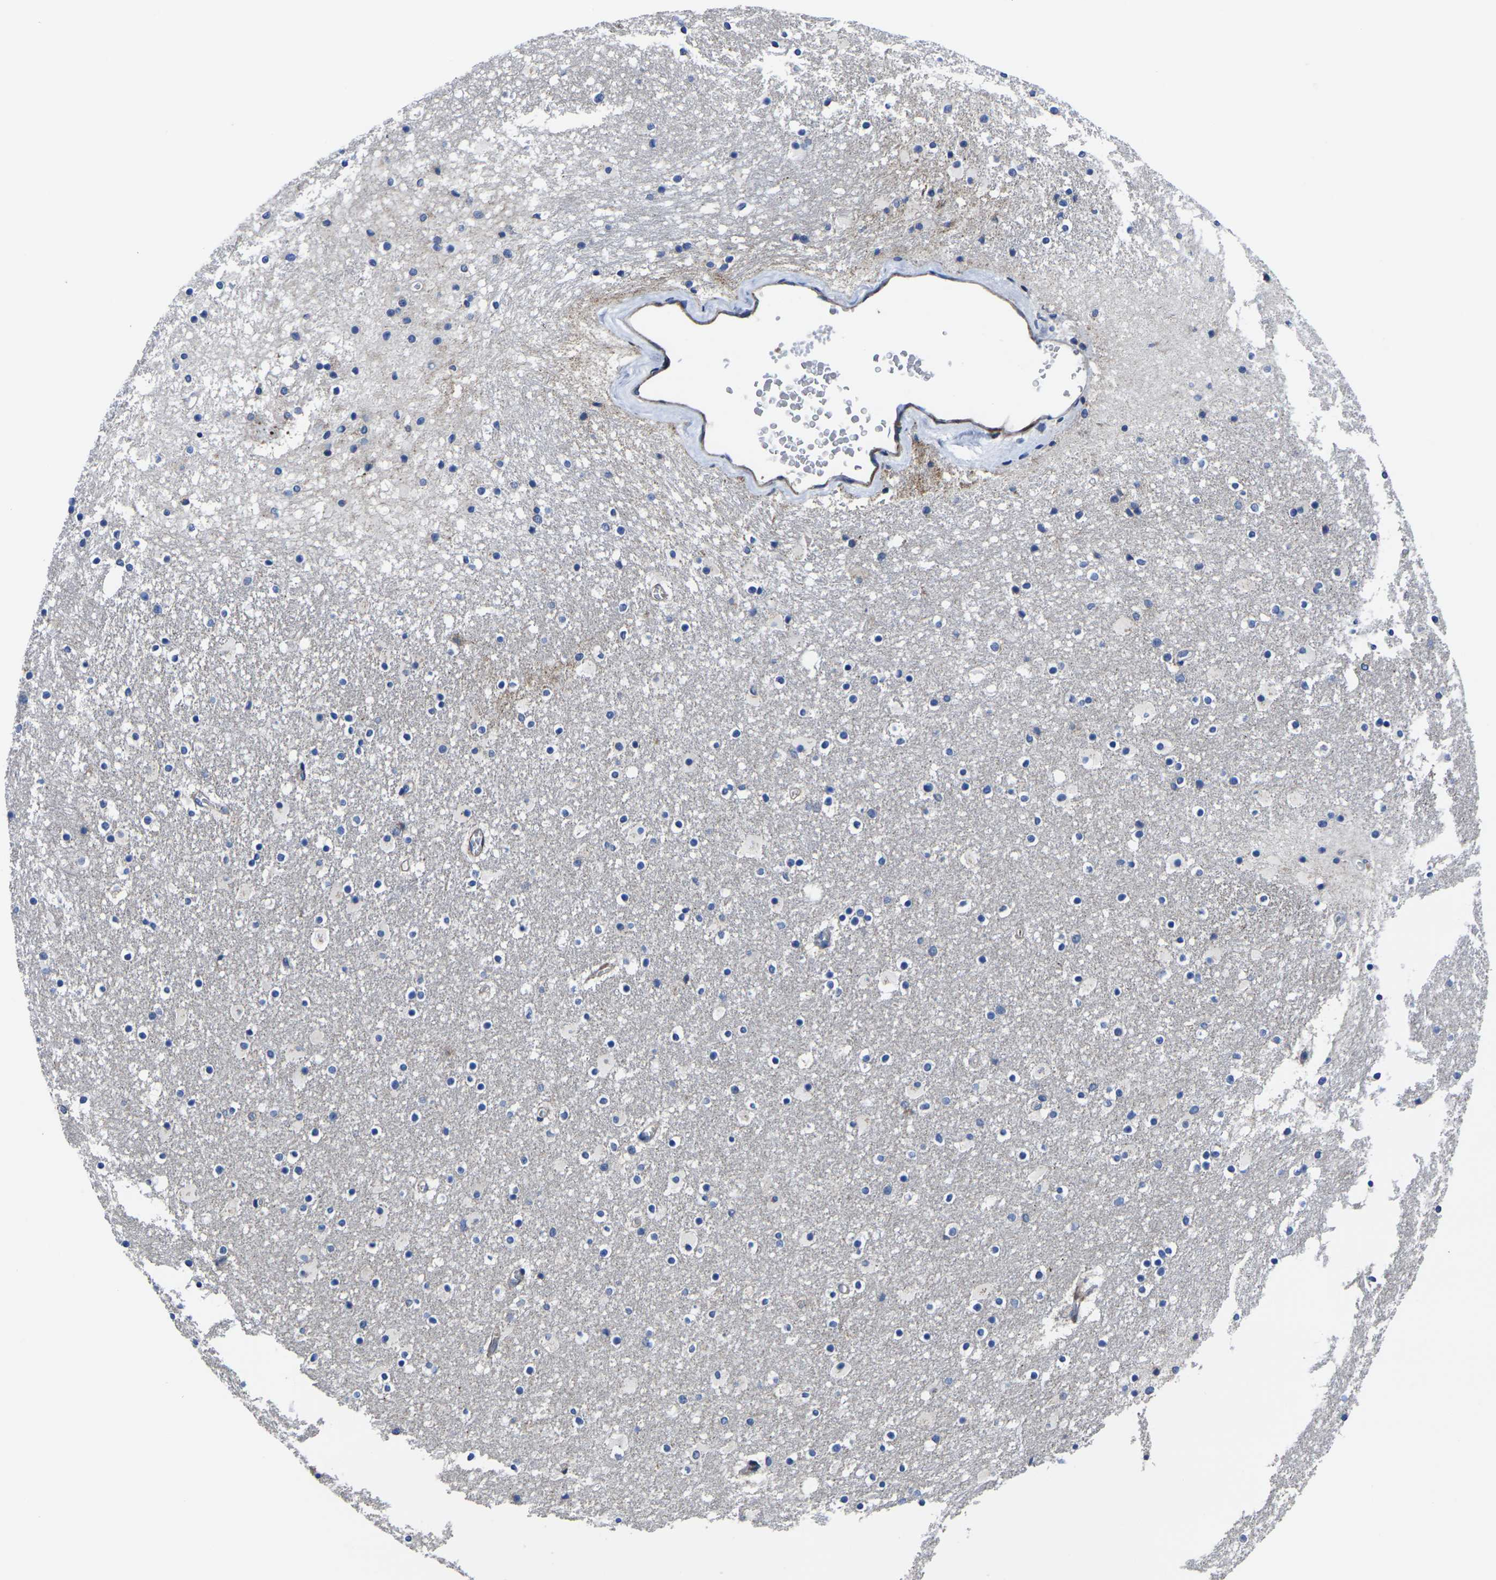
{"staining": {"intensity": "negative", "quantity": "none", "location": "none"}, "tissue": "caudate", "cell_type": "Glial cells", "image_type": "normal", "snomed": [{"axis": "morphology", "description": "Normal tissue, NOS"}, {"axis": "topography", "description": "Lateral ventricle wall"}], "caption": "Immunohistochemistry micrograph of unremarkable human caudate stained for a protein (brown), which displays no staining in glial cells. Brightfield microscopy of IHC stained with DAB (brown) and hematoxylin (blue), captured at high magnification.", "gene": "GPR4", "patient": {"sex": "male", "age": 45}}